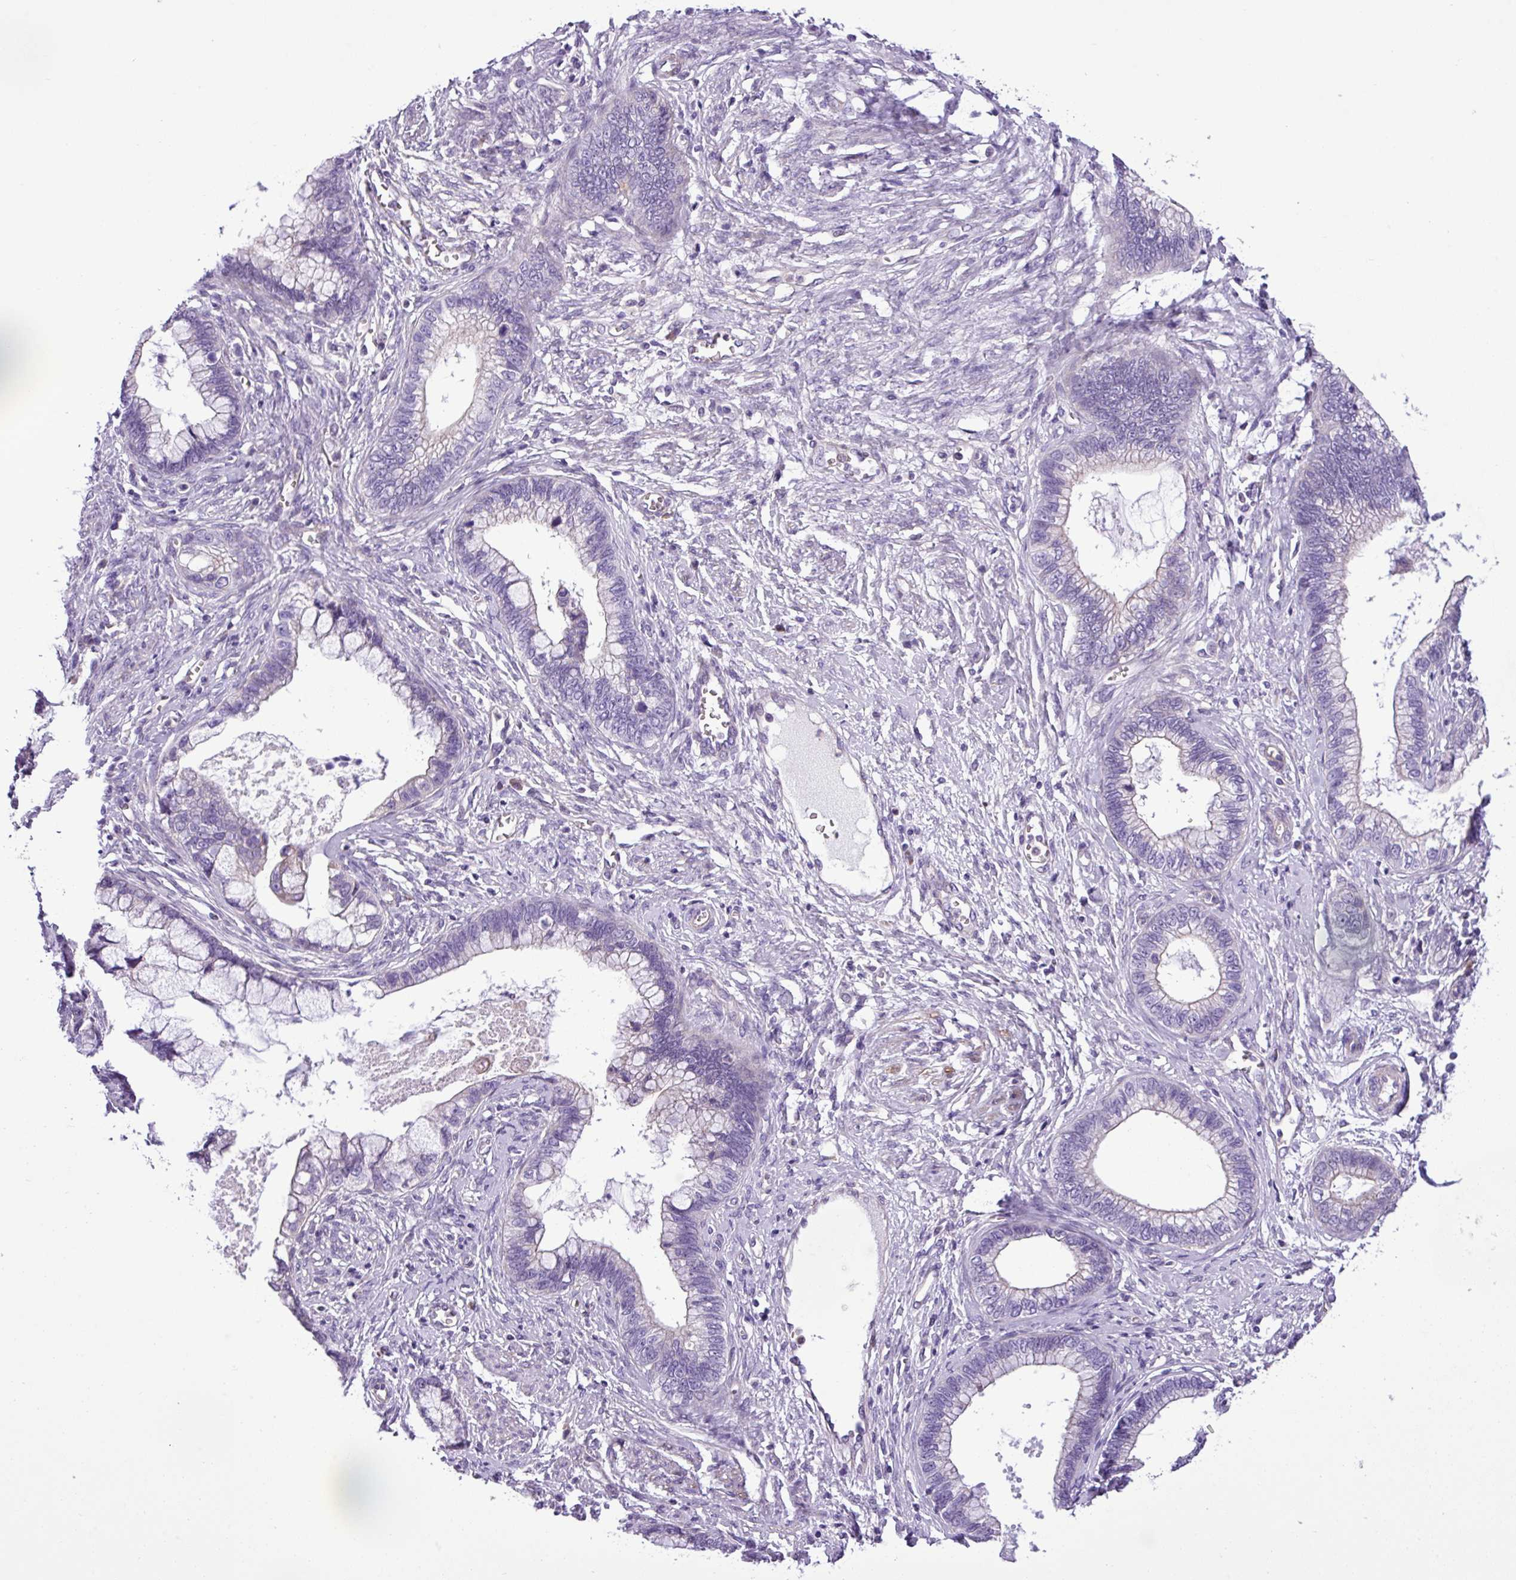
{"staining": {"intensity": "negative", "quantity": "none", "location": "none"}, "tissue": "cervical cancer", "cell_type": "Tumor cells", "image_type": "cancer", "snomed": [{"axis": "morphology", "description": "Adenocarcinoma, NOS"}, {"axis": "topography", "description": "Cervix"}], "caption": "Tumor cells show no significant positivity in cervical cancer (adenocarcinoma).", "gene": "C11orf91", "patient": {"sex": "female", "age": 44}}